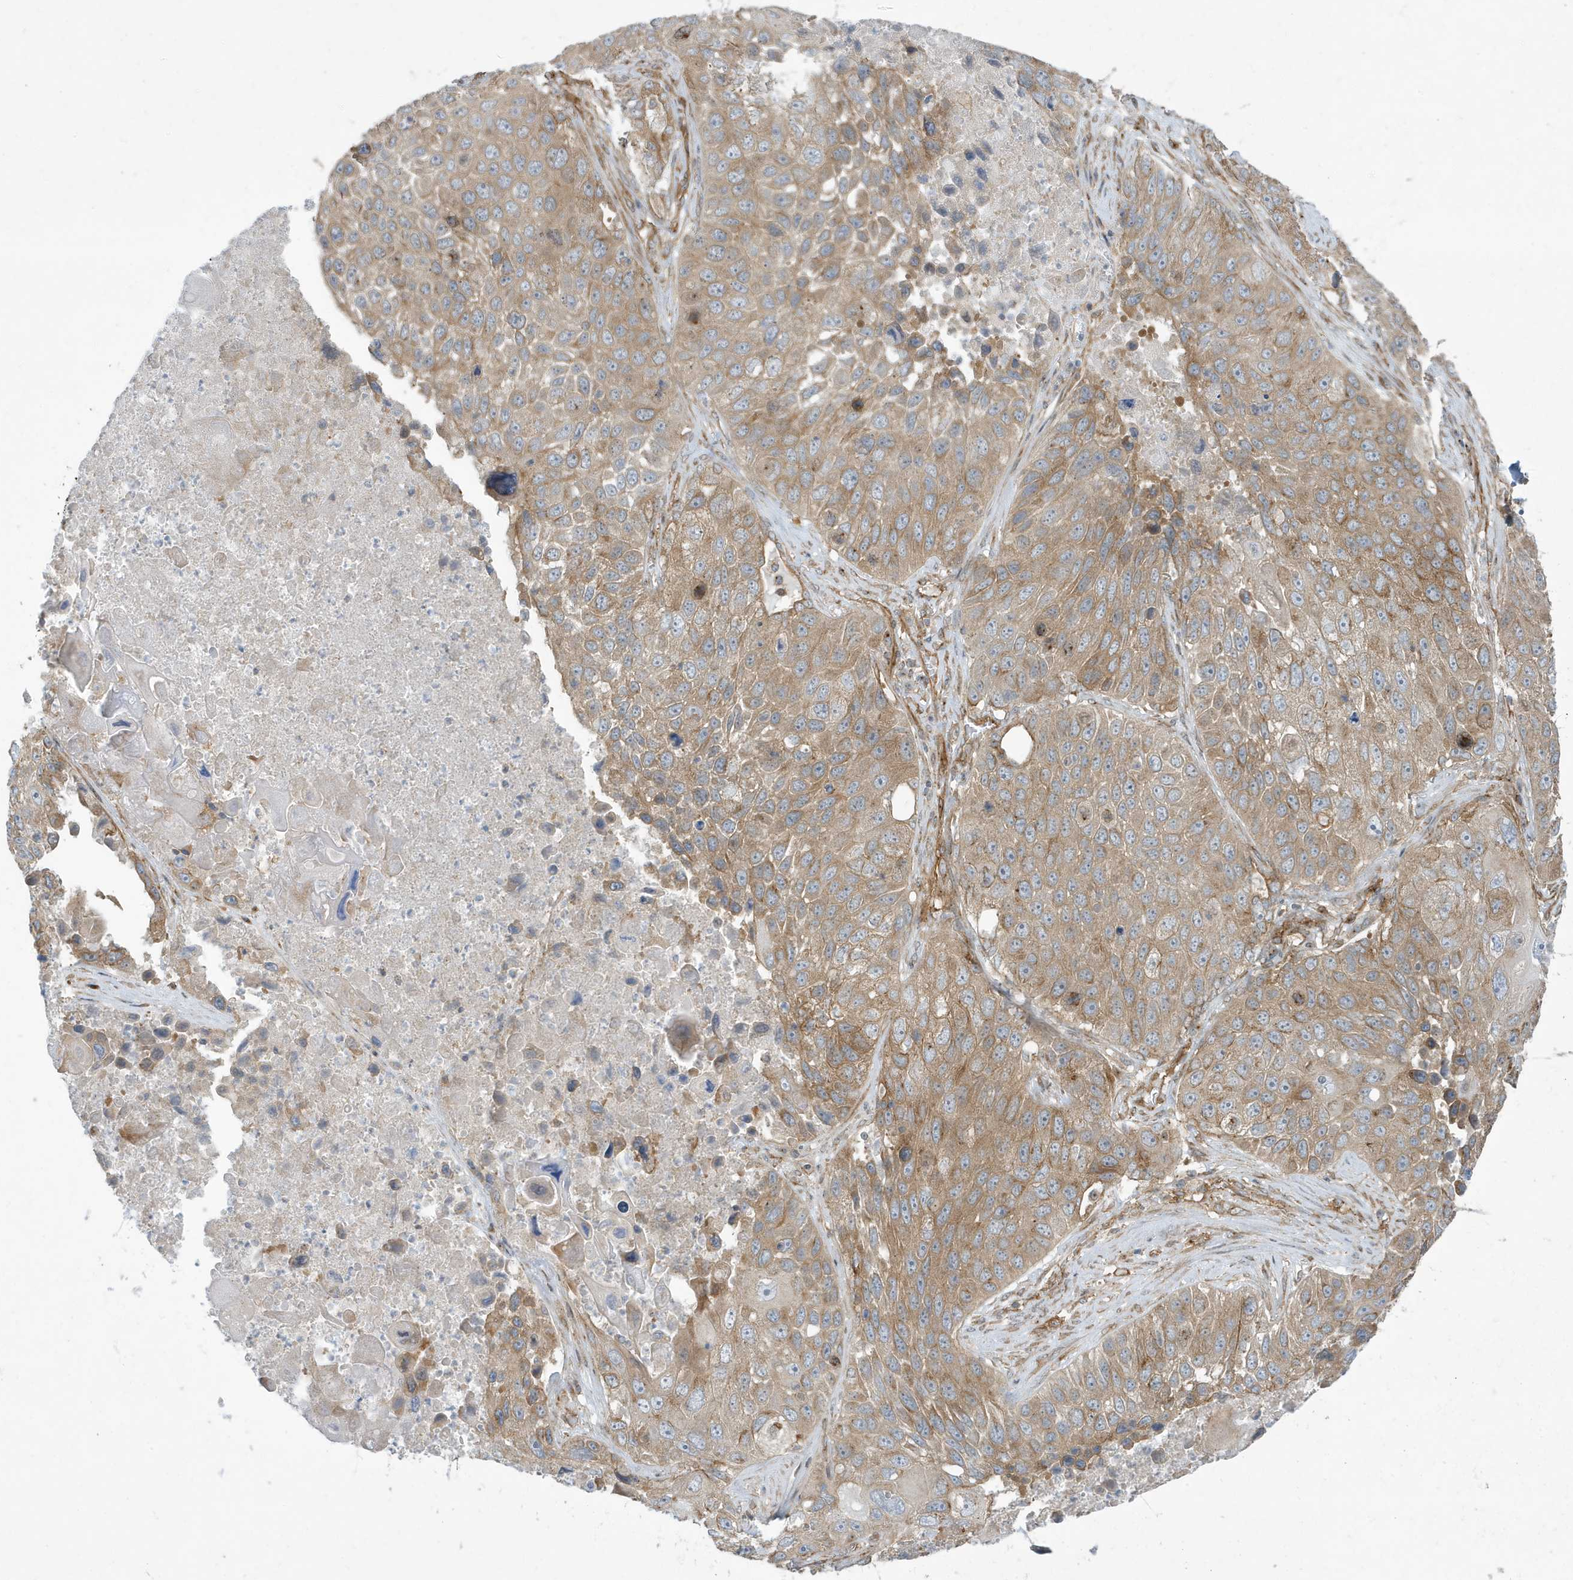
{"staining": {"intensity": "moderate", "quantity": ">75%", "location": "cytoplasmic/membranous"}, "tissue": "lung cancer", "cell_type": "Tumor cells", "image_type": "cancer", "snomed": [{"axis": "morphology", "description": "Squamous cell carcinoma, NOS"}, {"axis": "topography", "description": "Lung"}], "caption": "A medium amount of moderate cytoplasmic/membranous staining is seen in approximately >75% of tumor cells in squamous cell carcinoma (lung) tissue.", "gene": "ATP23", "patient": {"sex": "male", "age": 61}}